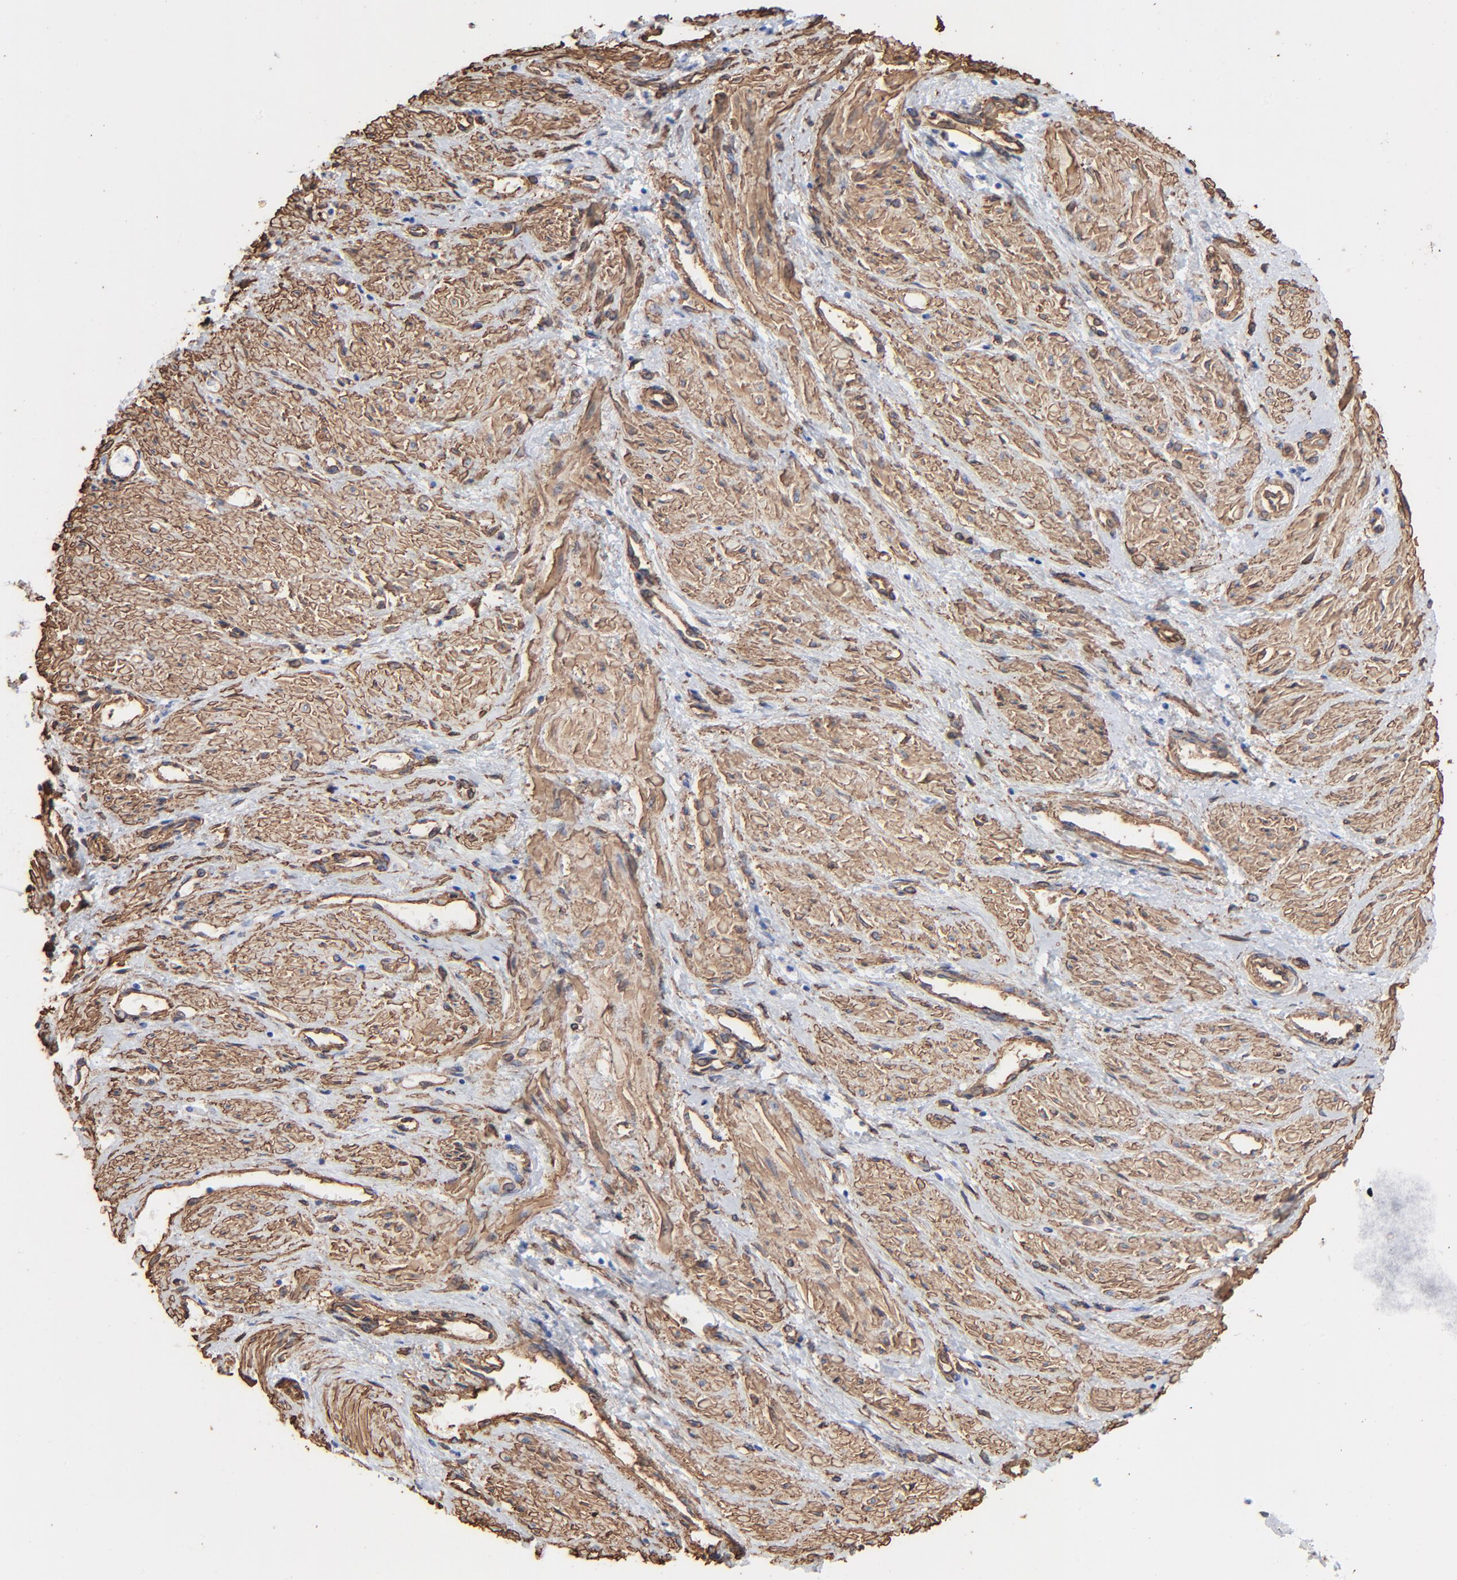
{"staining": {"intensity": "moderate", "quantity": ">75%", "location": "cytoplasmic/membranous"}, "tissue": "smooth muscle", "cell_type": "Smooth muscle cells", "image_type": "normal", "snomed": [{"axis": "morphology", "description": "Normal tissue, NOS"}, {"axis": "topography", "description": "Smooth muscle"}, {"axis": "topography", "description": "Uterus"}], "caption": "Protein staining of unremarkable smooth muscle shows moderate cytoplasmic/membranous expression in approximately >75% of smooth muscle cells. (IHC, brightfield microscopy, high magnification).", "gene": "CAV1", "patient": {"sex": "female", "age": 39}}